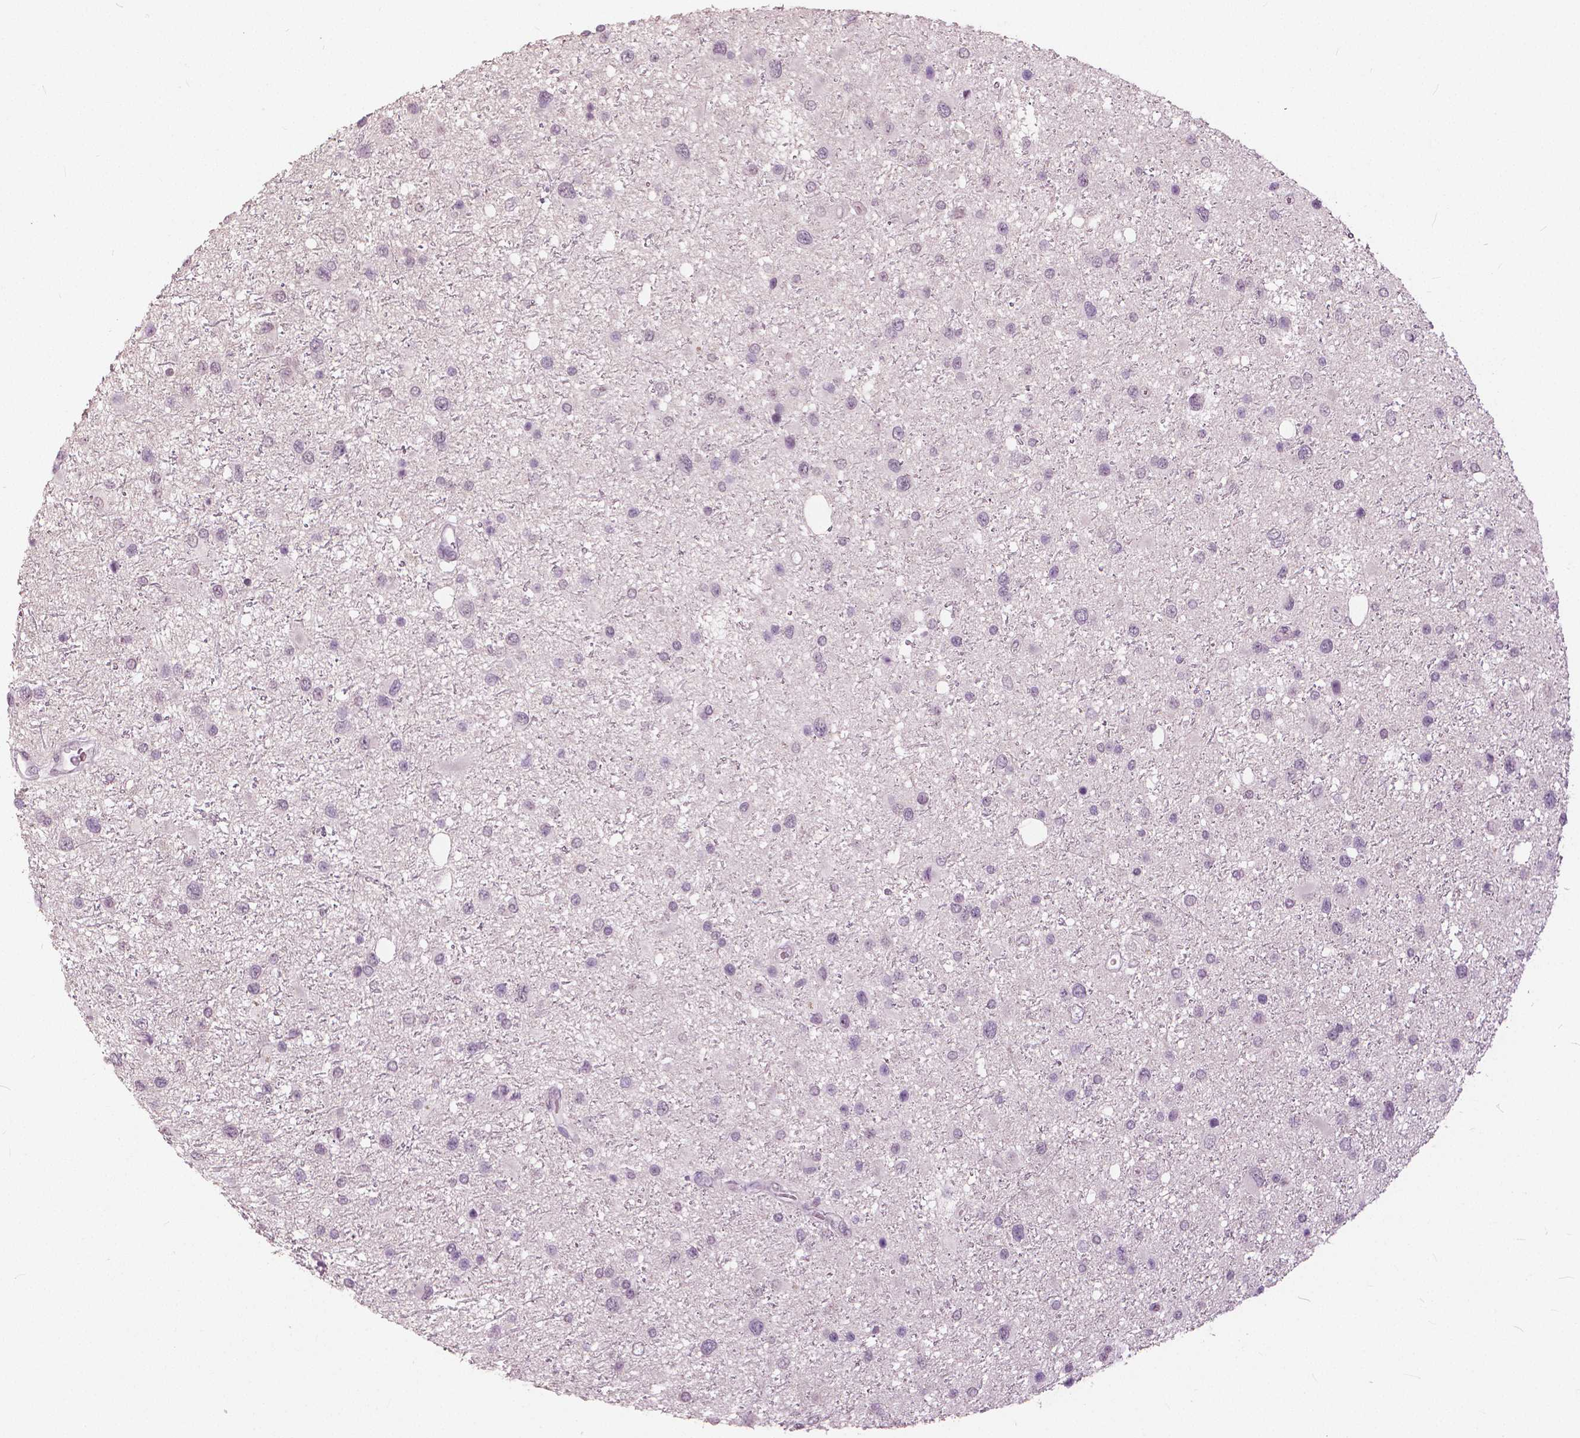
{"staining": {"intensity": "negative", "quantity": "none", "location": "none"}, "tissue": "glioma", "cell_type": "Tumor cells", "image_type": "cancer", "snomed": [{"axis": "morphology", "description": "Glioma, malignant, Low grade"}, {"axis": "topography", "description": "Brain"}], "caption": "High magnification brightfield microscopy of glioma stained with DAB (3,3'-diaminobenzidine) (brown) and counterstained with hematoxylin (blue): tumor cells show no significant positivity.", "gene": "NANOG", "patient": {"sex": "female", "age": 32}}